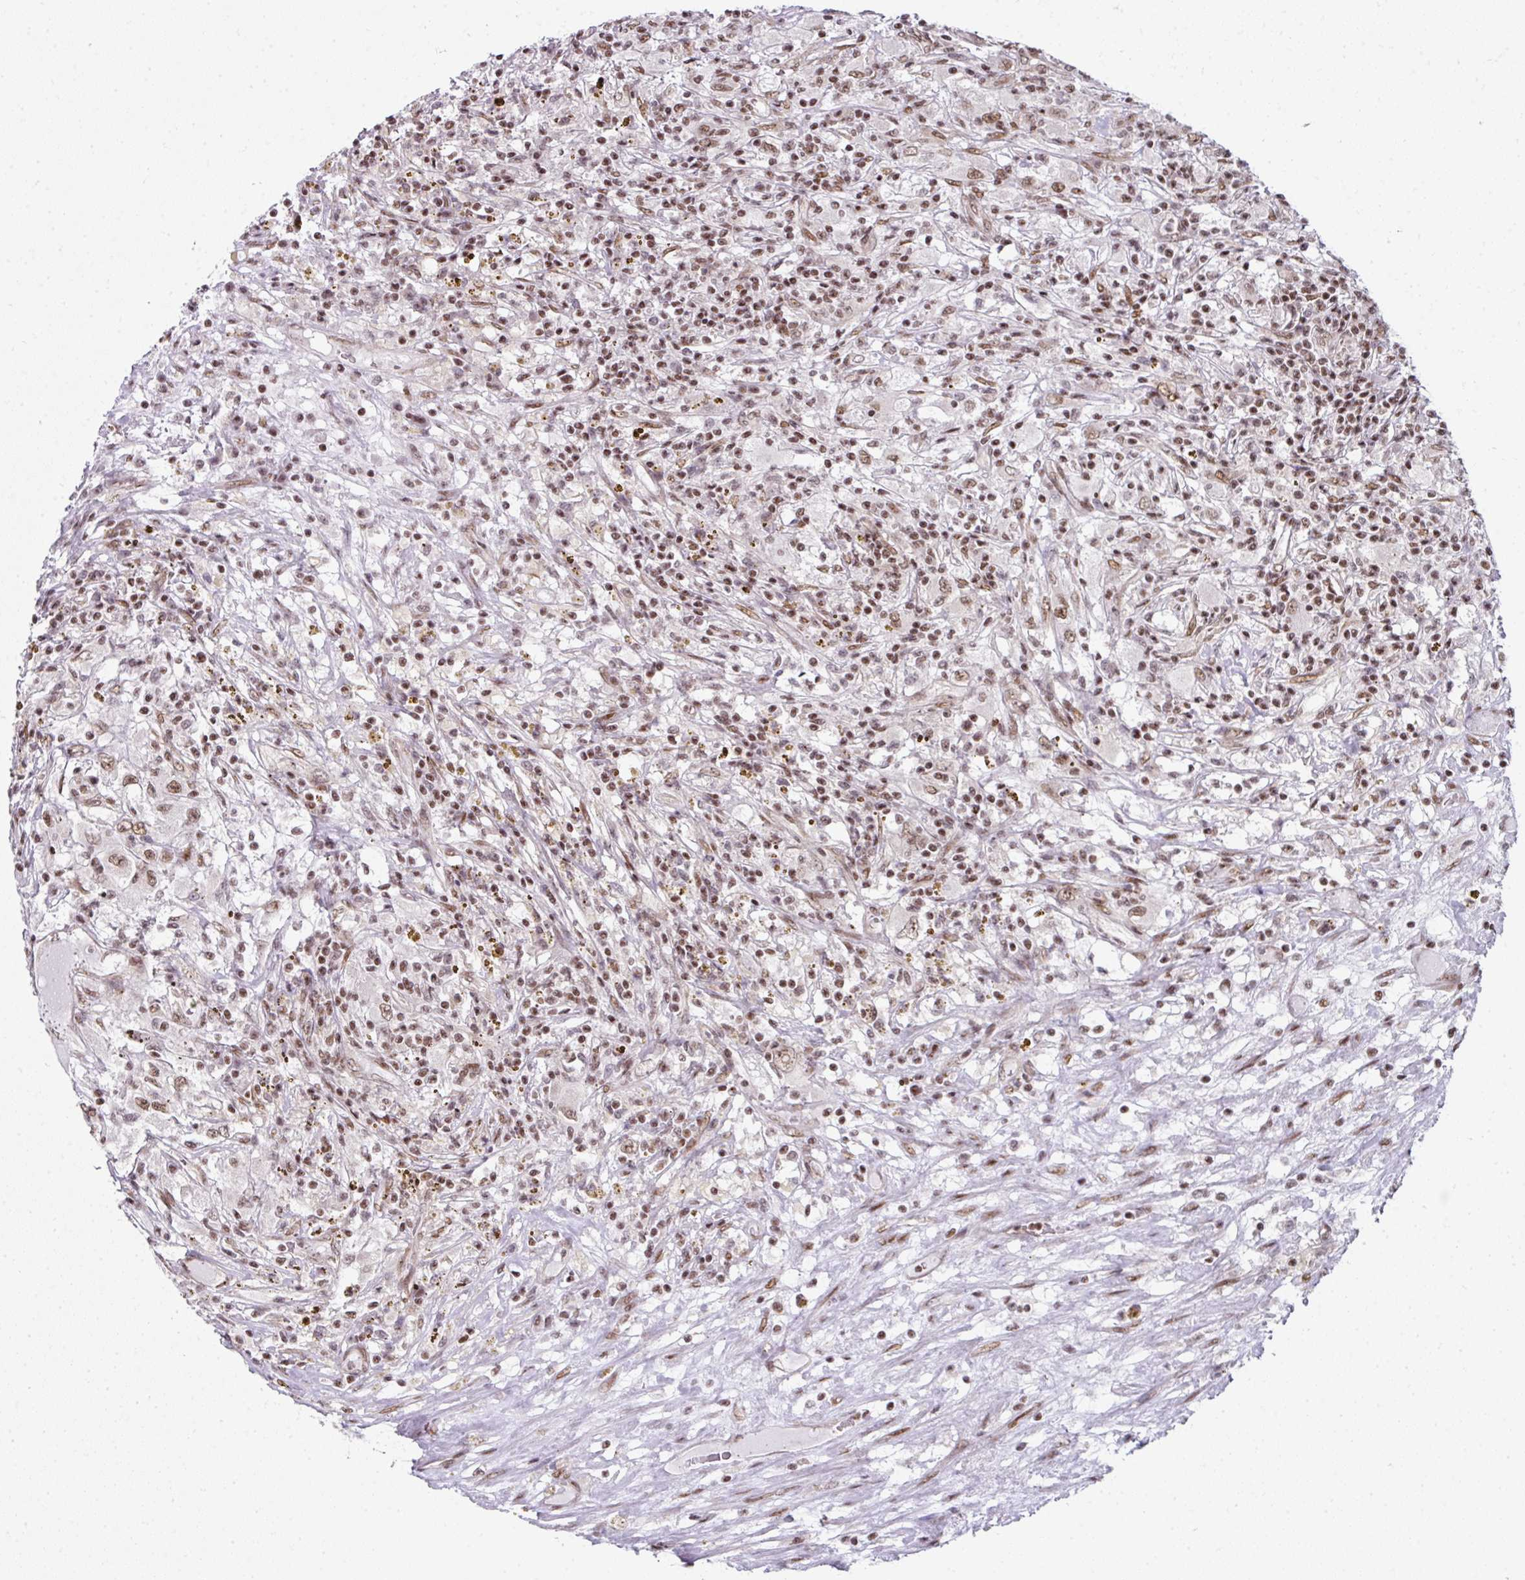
{"staining": {"intensity": "moderate", "quantity": ">75%", "location": "nuclear"}, "tissue": "renal cancer", "cell_type": "Tumor cells", "image_type": "cancer", "snomed": [{"axis": "morphology", "description": "Adenocarcinoma, NOS"}, {"axis": "topography", "description": "Kidney"}], "caption": "IHC of renal cancer reveals medium levels of moderate nuclear expression in about >75% of tumor cells. (DAB = brown stain, brightfield microscopy at high magnification).", "gene": "NFYA", "patient": {"sex": "female", "age": 67}}